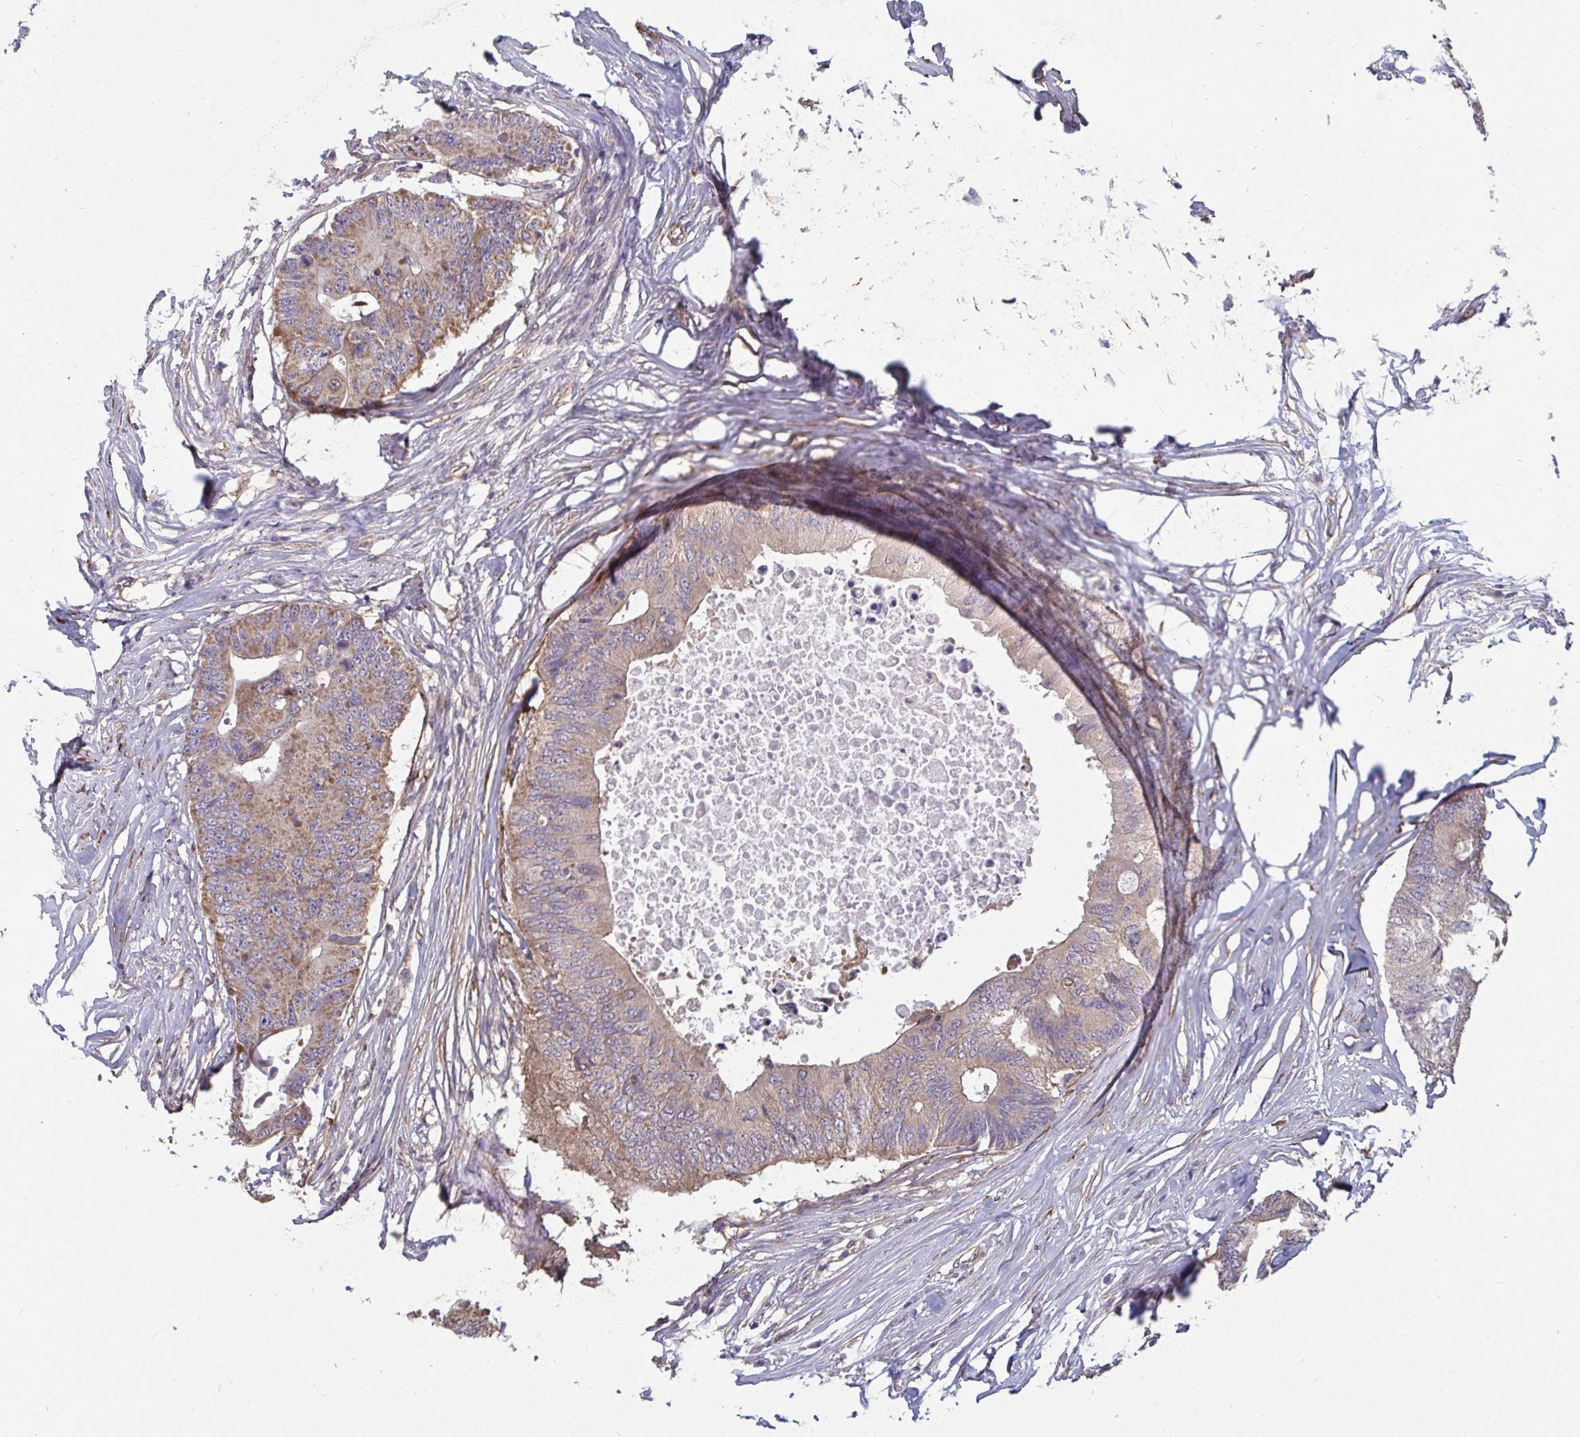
{"staining": {"intensity": "weak", "quantity": "25%-75%", "location": "cytoplasmic/membranous"}, "tissue": "colorectal cancer", "cell_type": "Tumor cells", "image_type": "cancer", "snomed": [{"axis": "morphology", "description": "Adenocarcinoma, NOS"}, {"axis": "topography", "description": "Colon"}], "caption": "Immunohistochemistry (IHC) of human colorectal adenocarcinoma shows low levels of weak cytoplasmic/membranous staining in approximately 25%-75% of tumor cells.", "gene": "ISCU", "patient": {"sex": "male", "age": 71}}